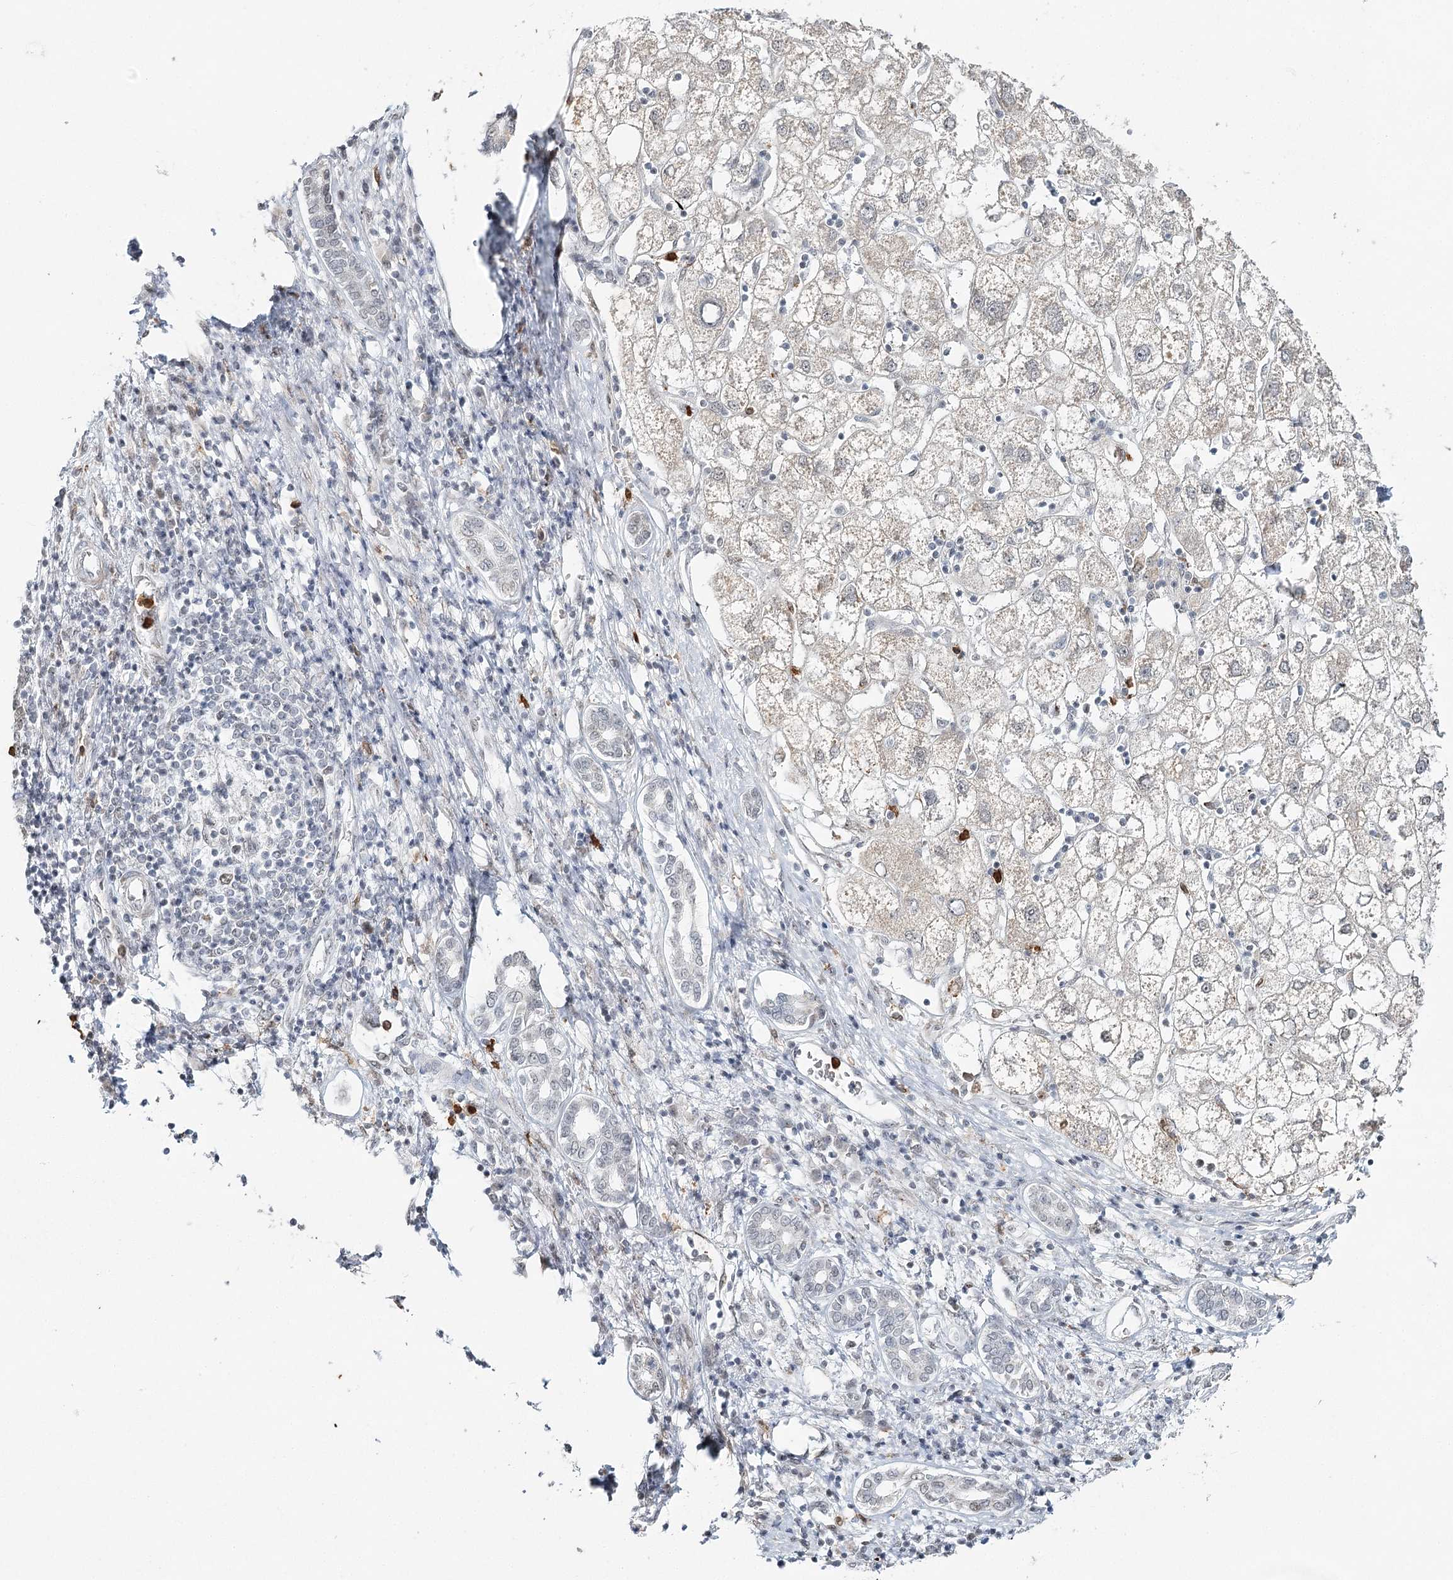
{"staining": {"intensity": "negative", "quantity": "none", "location": "none"}, "tissue": "liver cancer", "cell_type": "Tumor cells", "image_type": "cancer", "snomed": [{"axis": "morphology", "description": "Carcinoma, Hepatocellular, NOS"}, {"axis": "topography", "description": "Liver"}], "caption": "An IHC histopathology image of liver cancer is shown. There is no staining in tumor cells of liver cancer.", "gene": "ATAD1", "patient": {"sex": "male", "age": 65}}